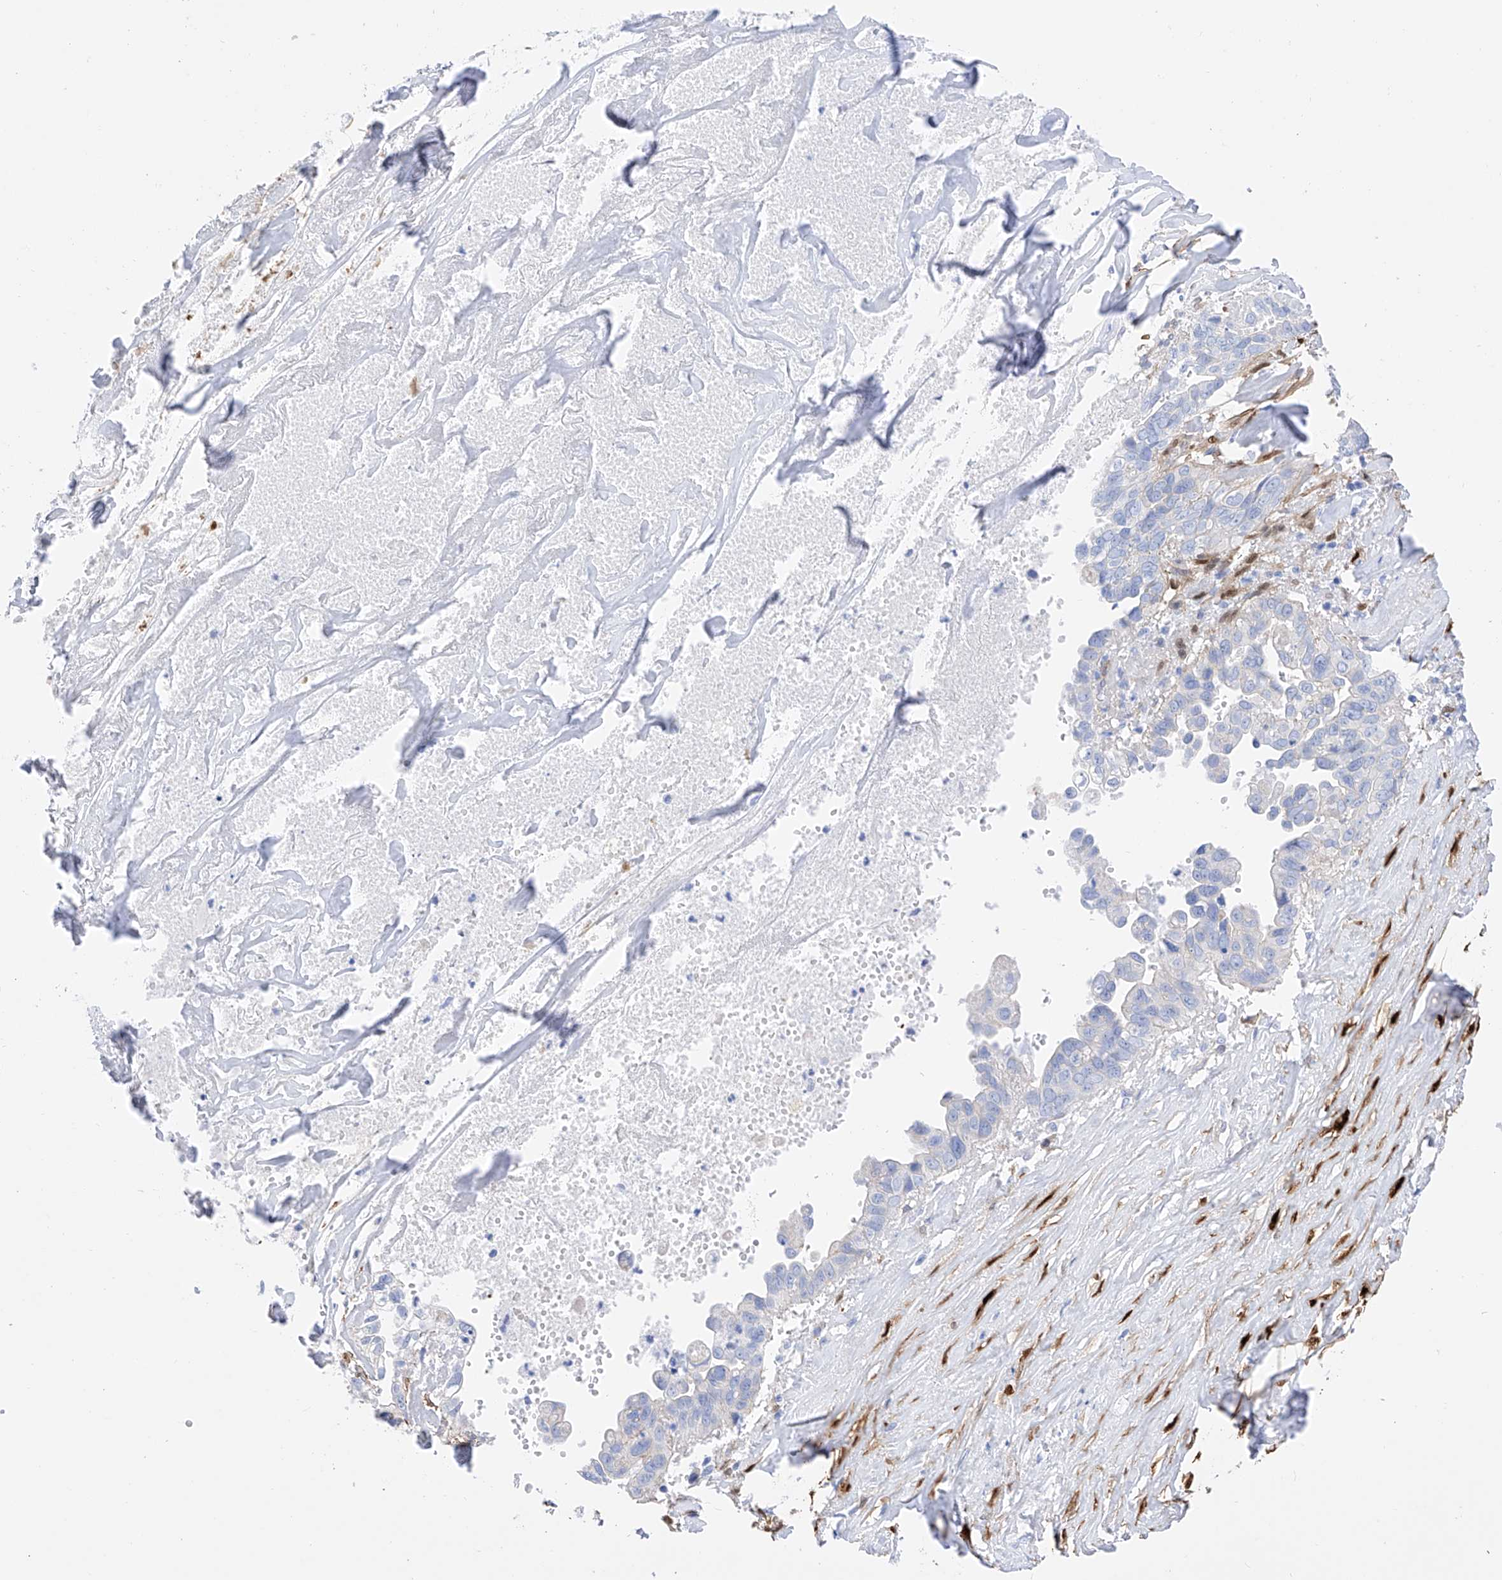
{"staining": {"intensity": "negative", "quantity": "none", "location": "none"}, "tissue": "liver cancer", "cell_type": "Tumor cells", "image_type": "cancer", "snomed": [{"axis": "morphology", "description": "Cholangiocarcinoma"}, {"axis": "topography", "description": "Liver"}], "caption": "This is an IHC image of human cholangiocarcinoma (liver). There is no expression in tumor cells.", "gene": "TRPC7", "patient": {"sex": "female", "age": 79}}